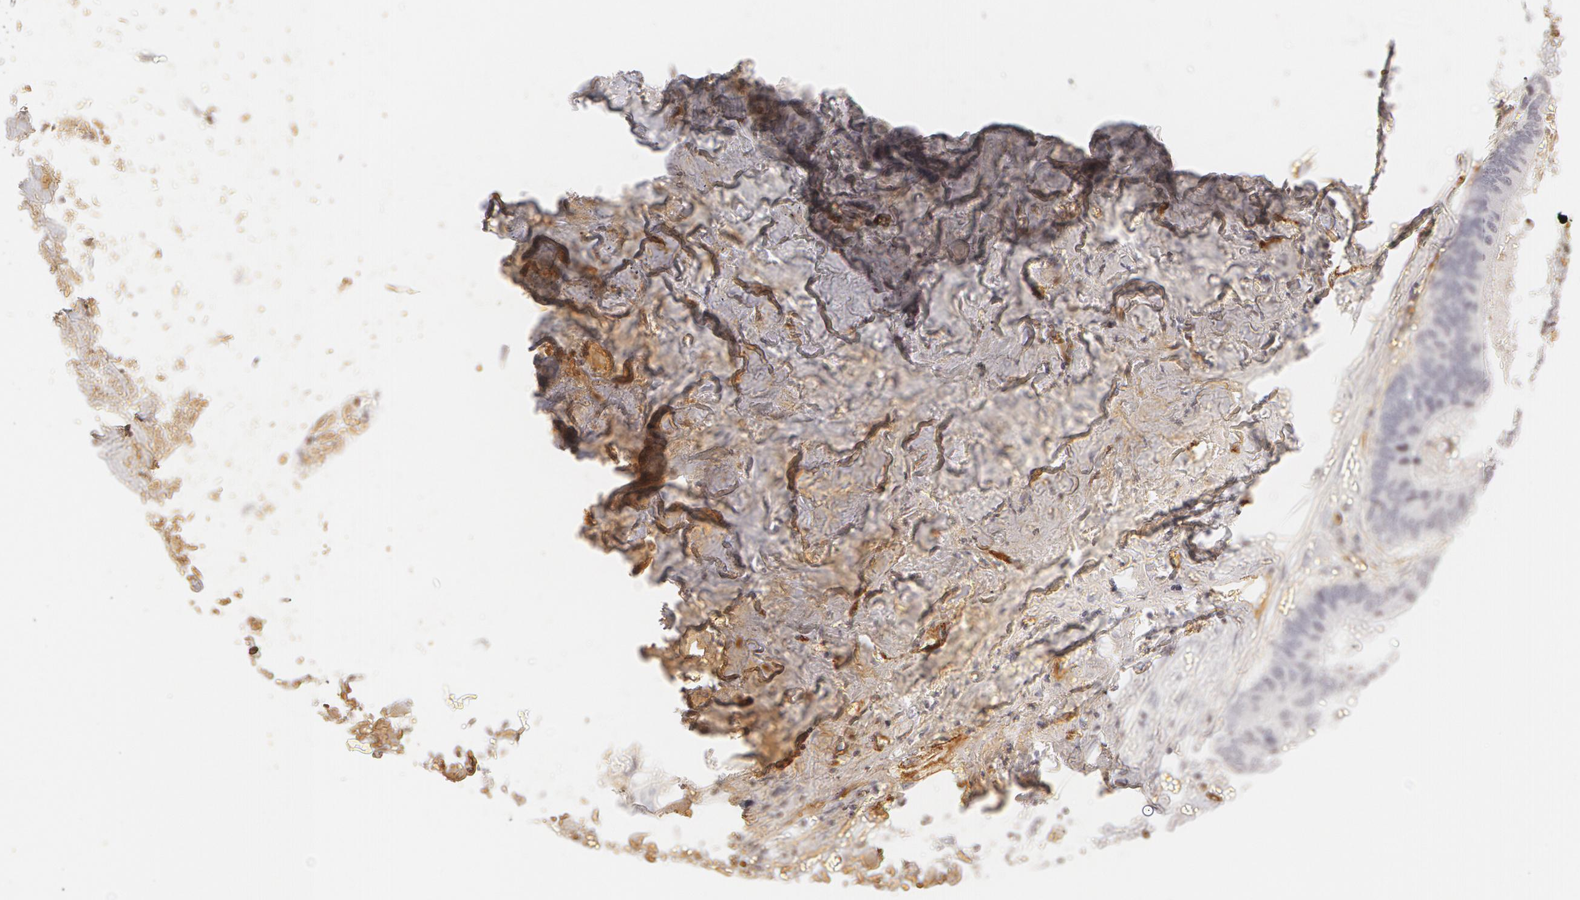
{"staining": {"intensity": "negative", "quantity": "none", "location": "none"}, "tissue": "colorectal cancer", "cell_type": "Tumor cells", "image_type": "cancer", "snomed": [{"axis": "morphology", "description": "Adenocarcinoma, NOS"}, {"axis": "topography", "description": "Rectum"}], "caption": "This is an IHC image of human colorectal cancer (adenocarcinoma). There is no expression in tumor cells.", "gene": "VWF", "patient": {"sex": "male", "age": 55}}